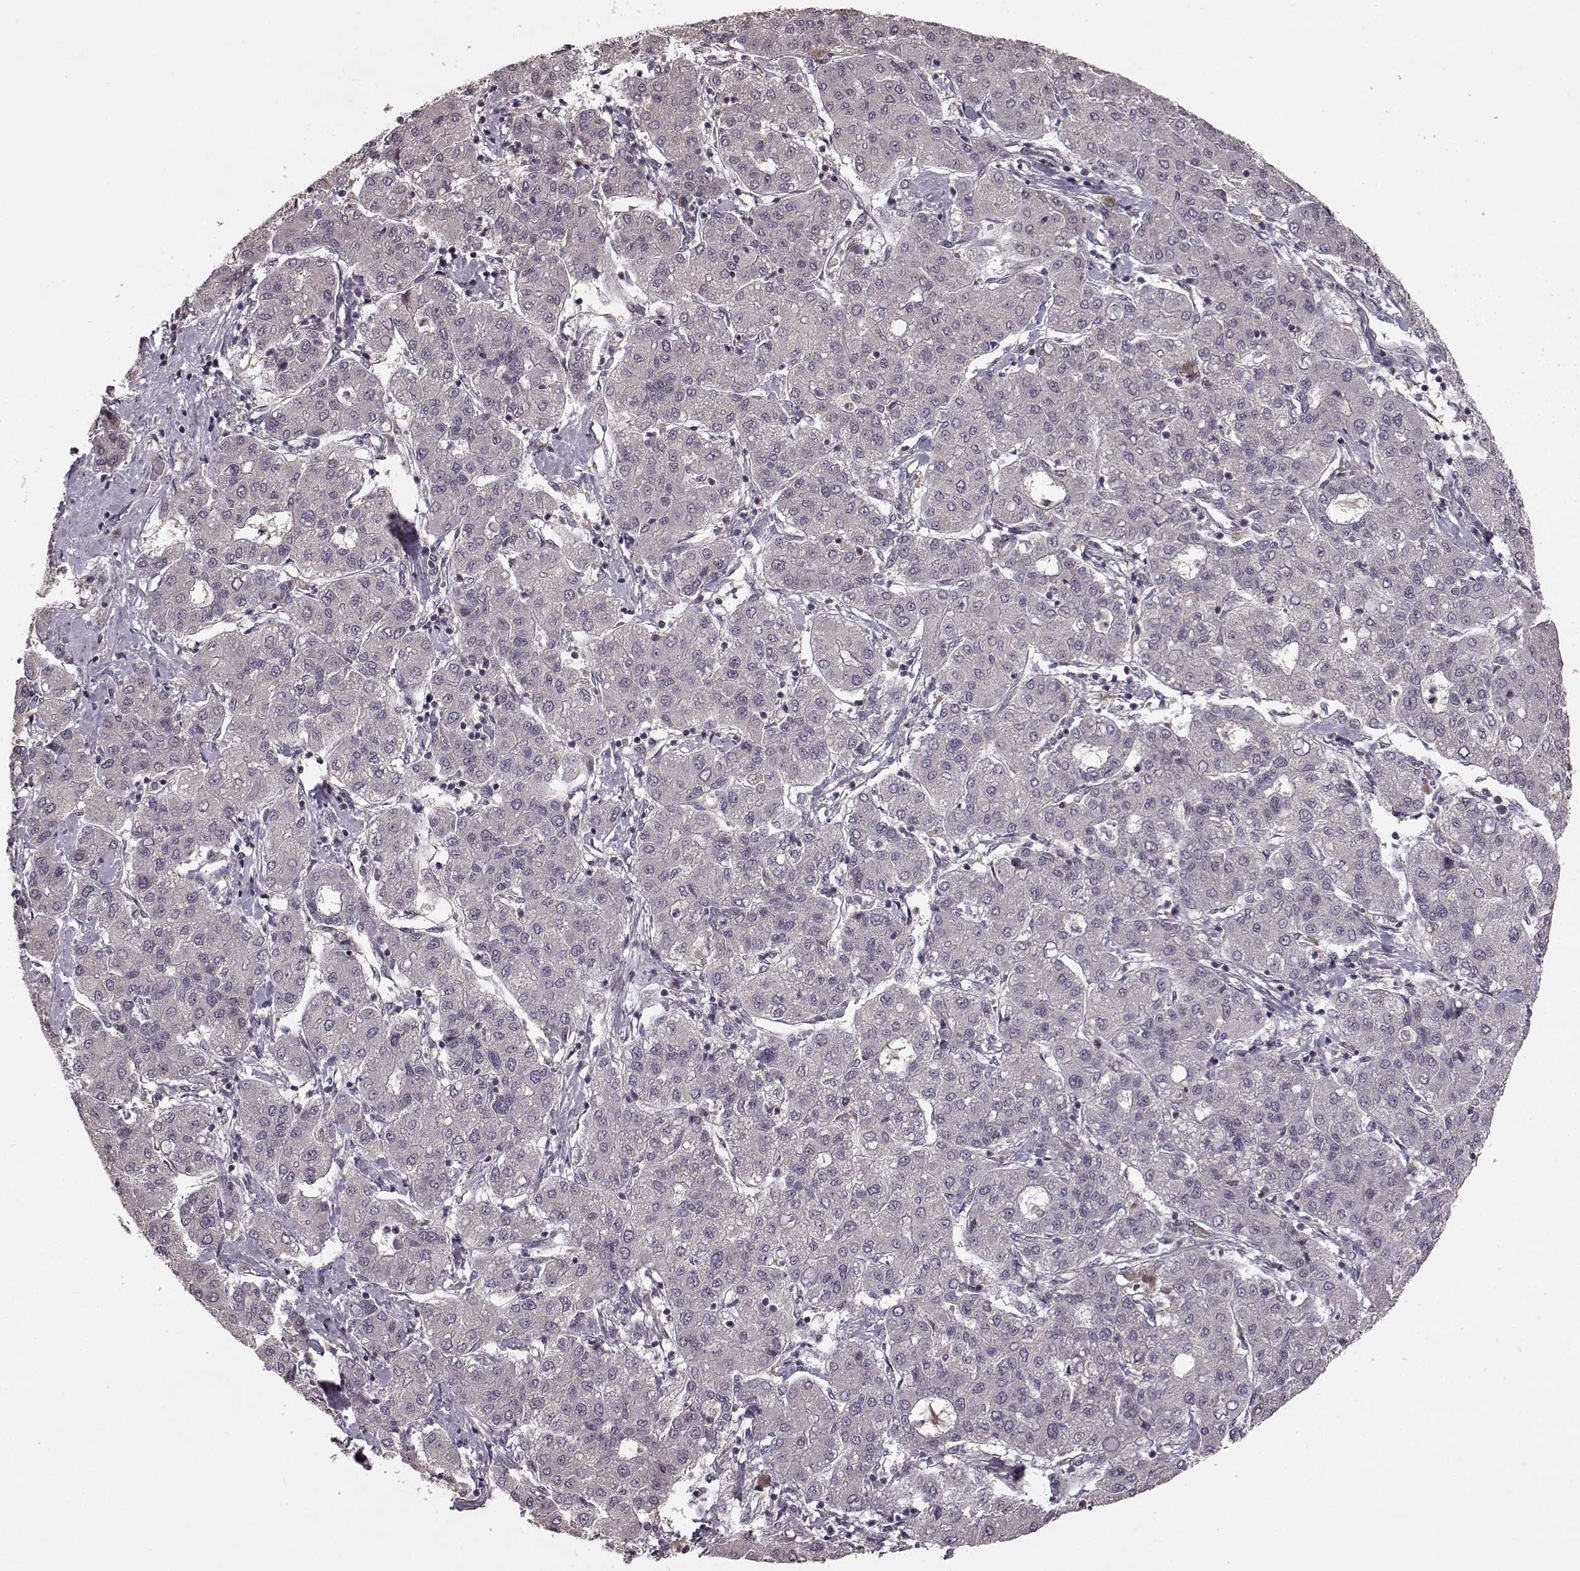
{"staining": {"intensity": "negative", "quantity": "none", "location": "none"}, "tissue": "liver cancer", "cell_type": "Tumor cells", "image_type": "cancer", "snomed": [{"axis": "morphology", "description": "Carcinoma, Hepatocellular, NOS"}, {"axis": "topography", "description": "Liver"}], "caption": "High magnification brightfield microscopy of liver cancer (hepatocellular carcinoma) stained with DAB (3,3'-diaminobenzidine) (brown) and counterstained with hematoxylin (blue): tumor cells show no significant staining. (Stains: DAB (3,3'-diaminobenzidine) IHC with hematoxylin counter stain, Microscopy: brightfield microscopy at high magnification).", "gene": "NTRK2", "patient": {"sex": "male", "age": 65}}